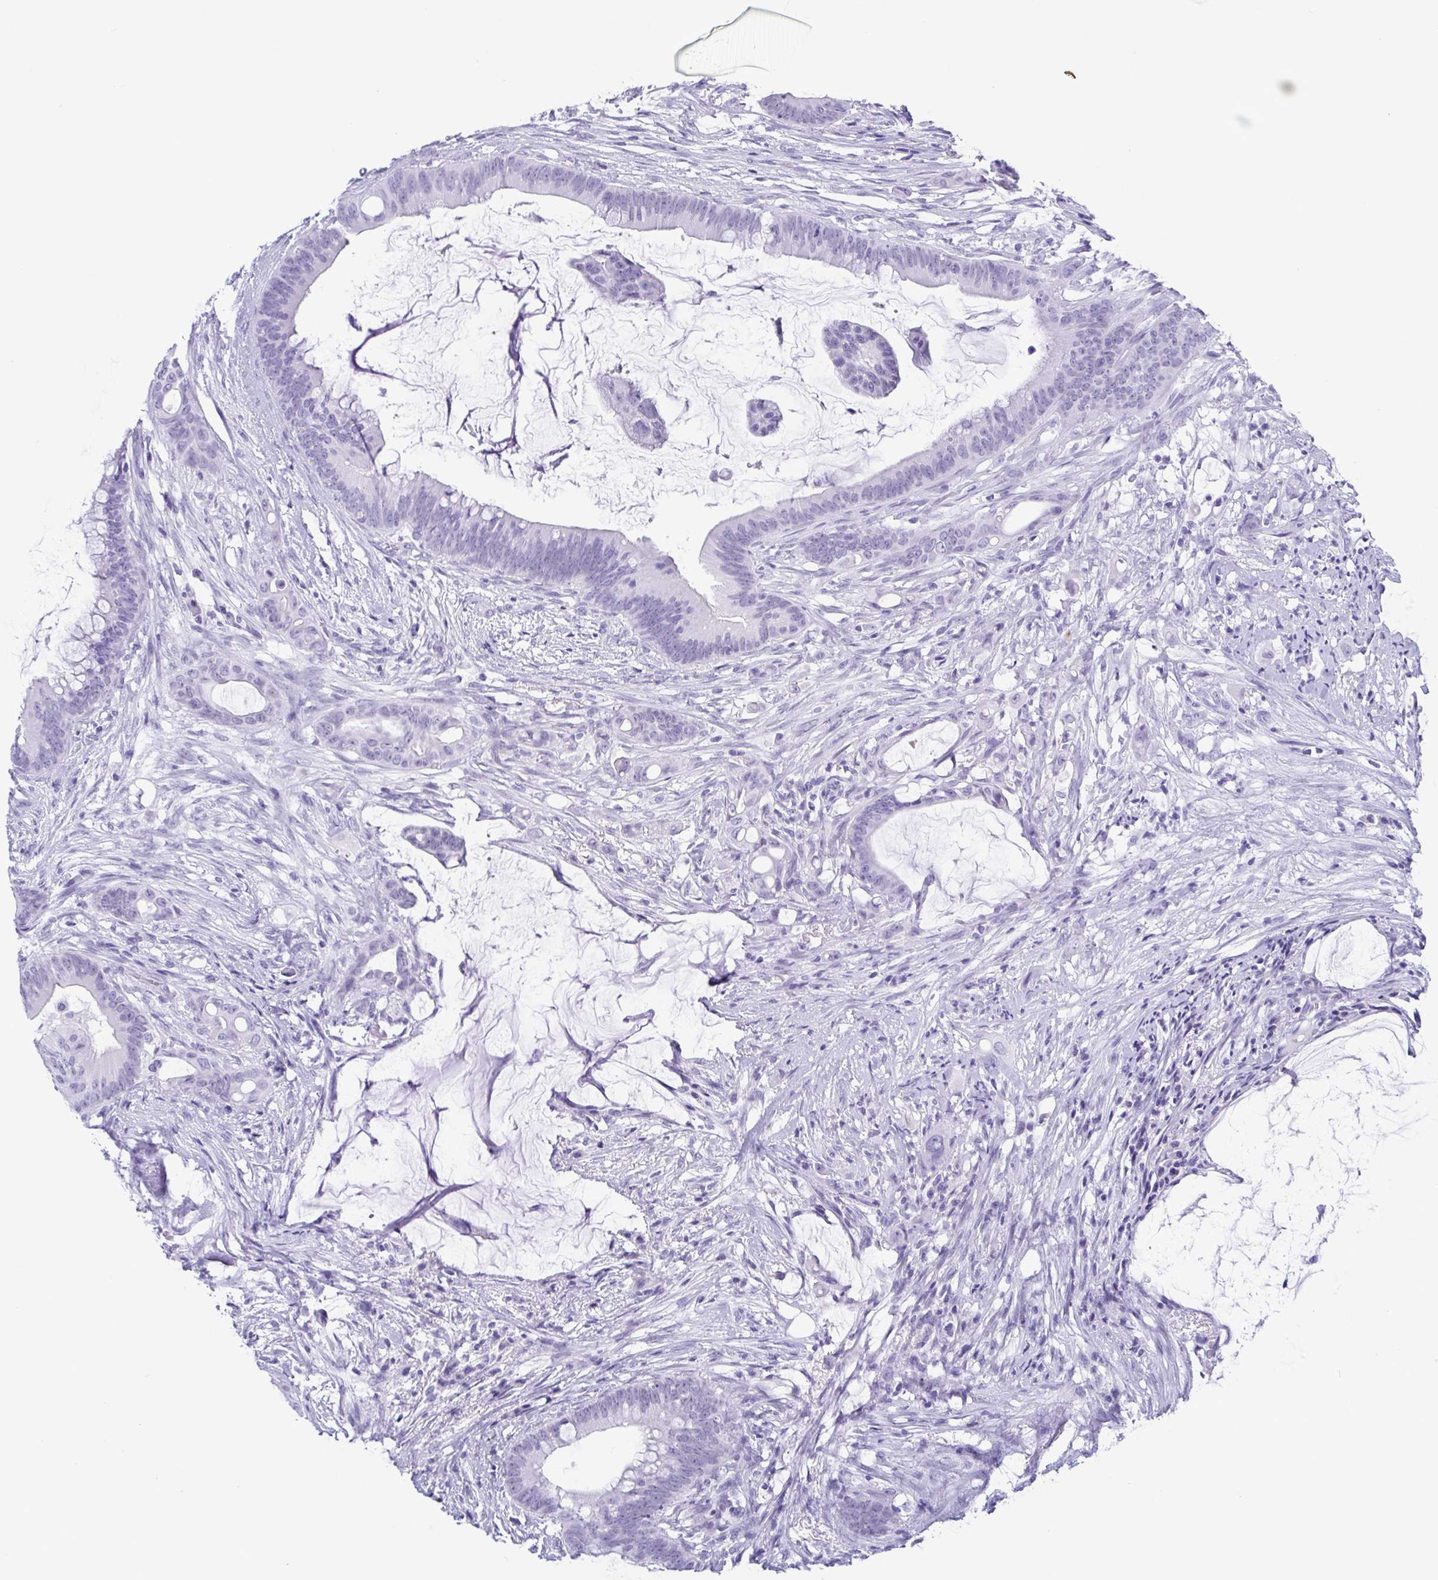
{"staining": {"intensity": "negative", "quantity": "none", "location": "none"}, "tissue": "colorectal cancer", "cell_type": "Tumor cells", "image_type": "cancer", "snomed": [{"axis": "morphology", "description": "Adenocarcinoma, NOS"}, {"axis": "topography", "description": "Colon"}], "caption": "Immunohistochemical staining of adenocarcinoma (colorectal) exhibits no significant staining in tumor cells.", "gene": "CDX4", "patient": {"sex": "male", "age": 62}}